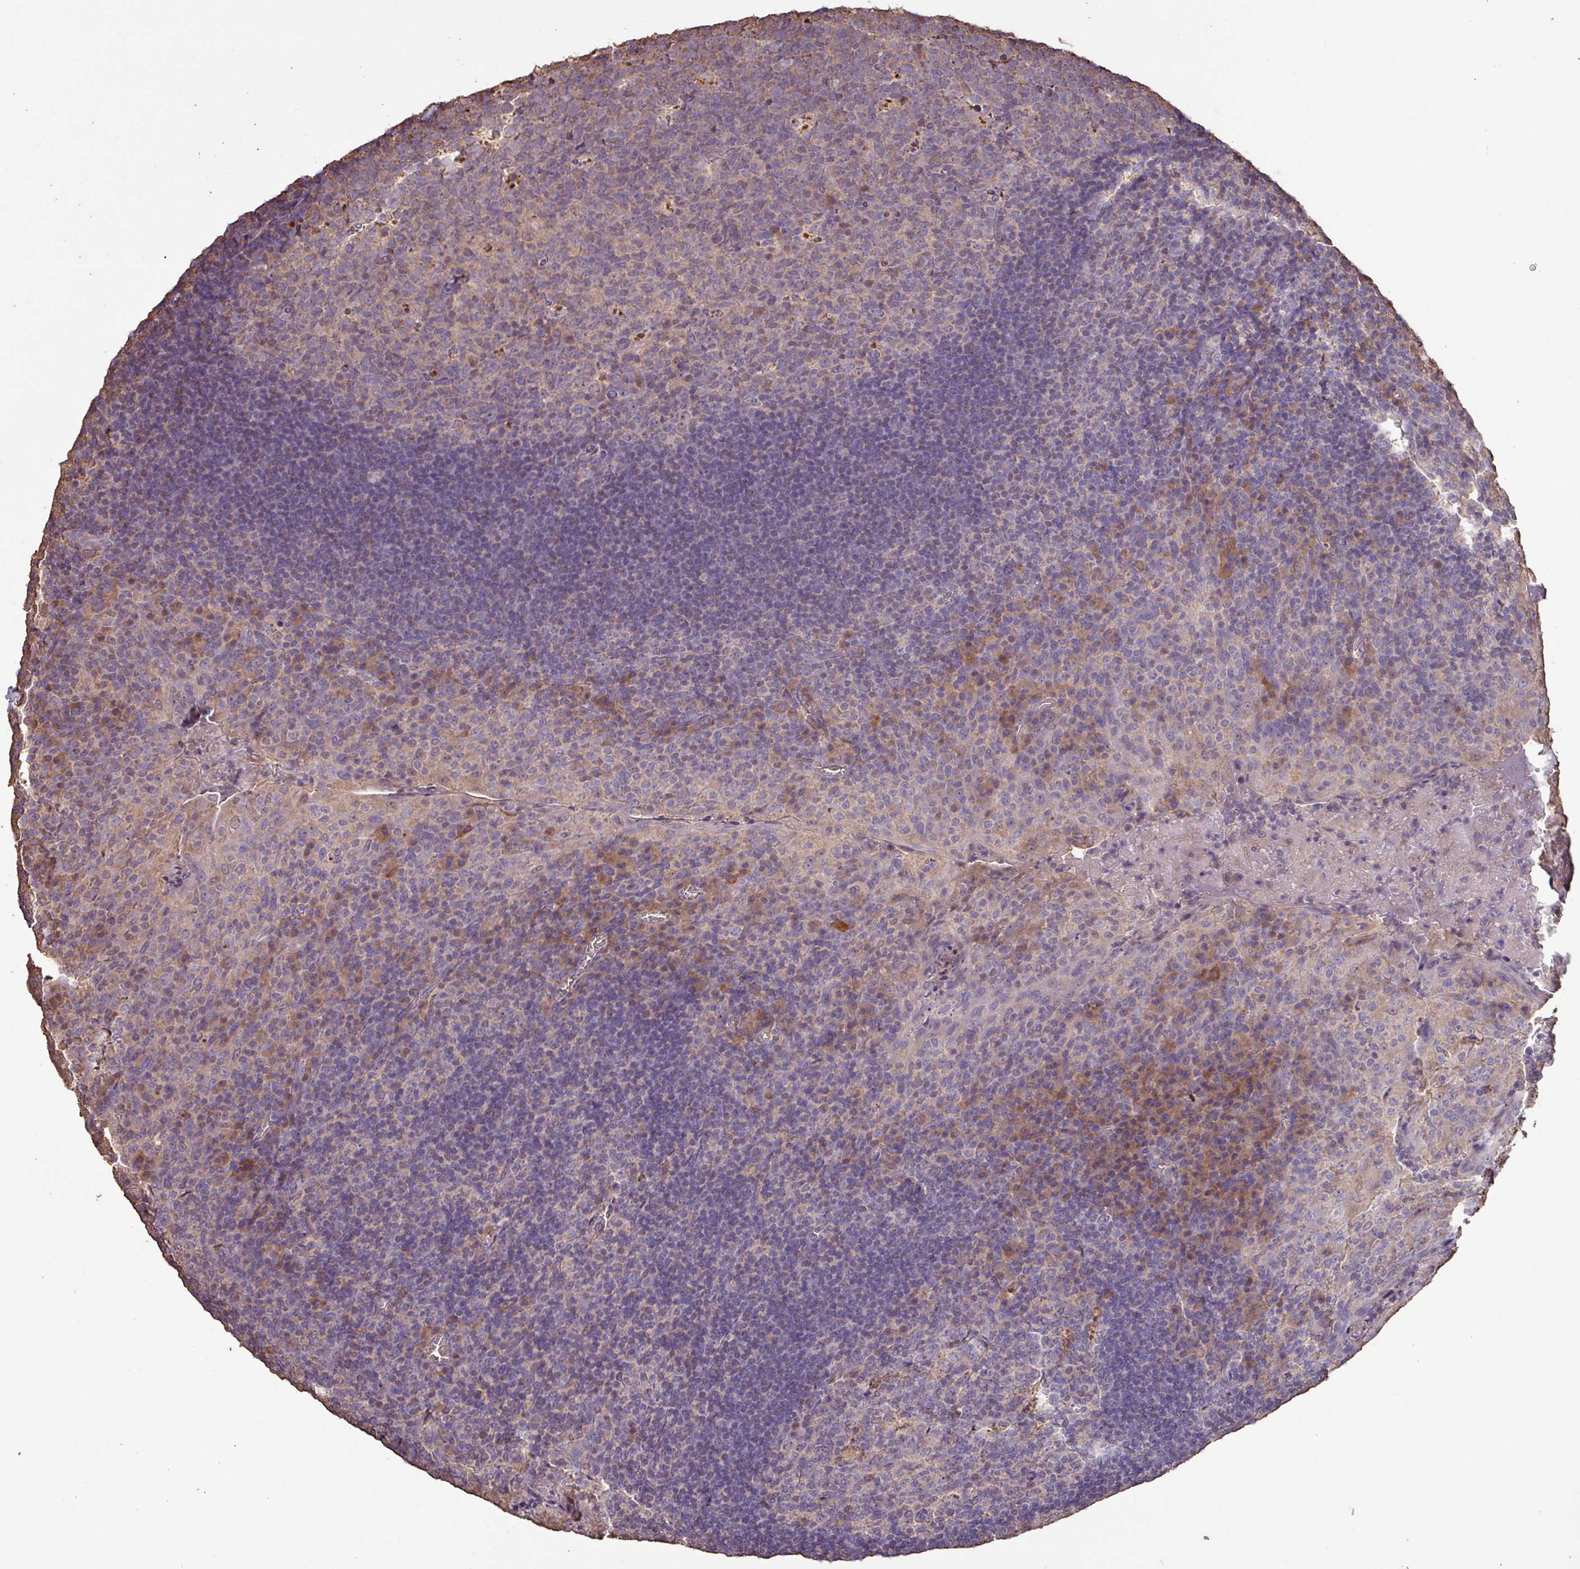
{"staining": {"intensity": "weak", "quantity": "<25%", "location": "cytoplasmic/membranous"}, "tissue": "tonsil", "cell_type": "Germinal center cells", "image_type": "normal", "snomed": [{"axis": "morphology", "description": "Normal tissue, NOS"}, {"axis": "topography", "description": "Tonsil"}], "caption": "DAB immunohistochemical staining of normal tonsil displays no significant positivity in germinal center cells. (IHC, brightfield microscopy, high magnification).", "gene": "CAMK2A", "patient": {"sex": "male", "age": 17}}